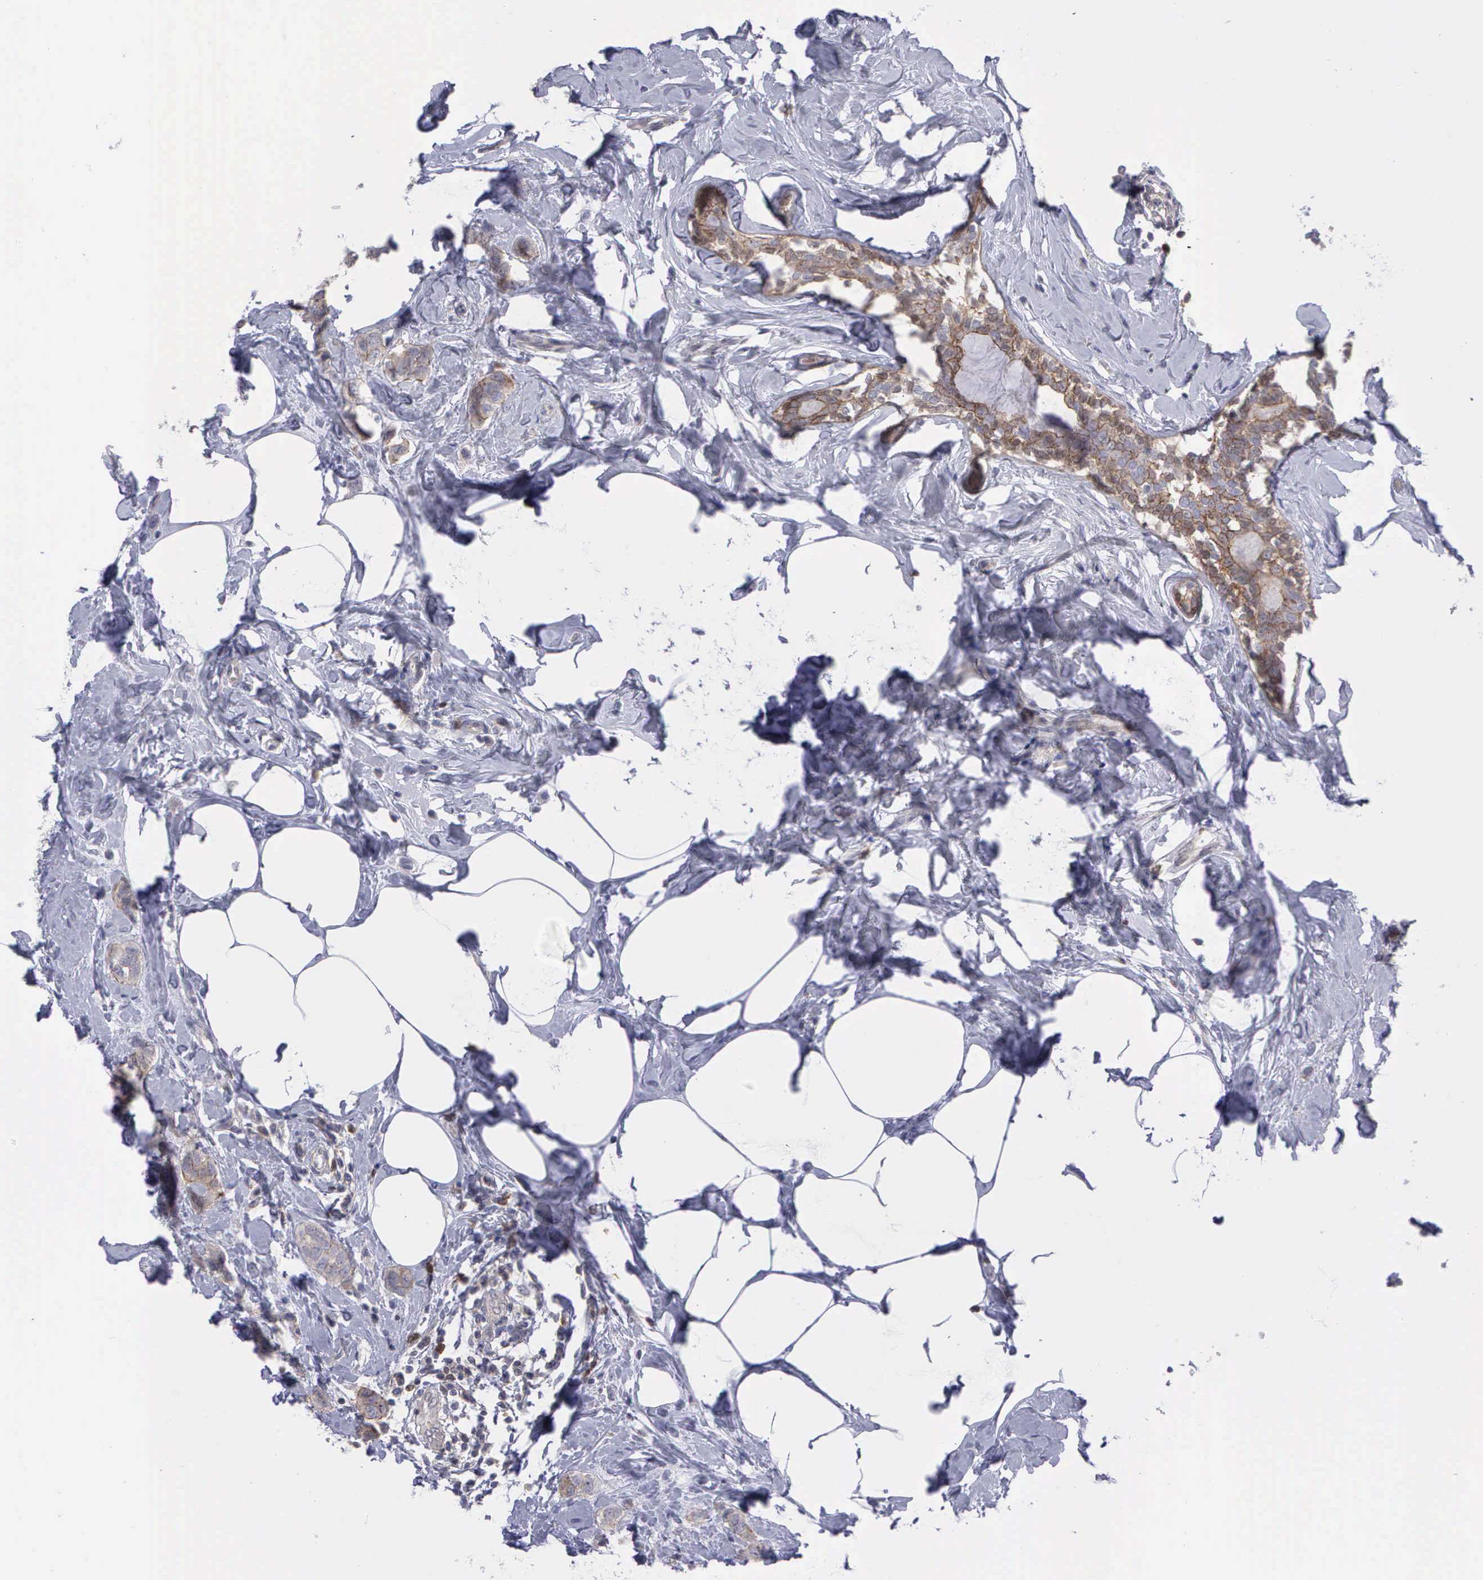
{"staining": {"intensity": "weak", "quantity": "25%-75%", "location": "cytoplasmic/membranous"}, "tissue": "breast cancer", "cell_type": "Tumor cells", "image_type": "cancer", "snomed": [{"axis": "morphology", "description": "Normal tissue, NOS"}, {"axis": "morphology", "description": "Duct carcinoma"}, {"axis": "topography", "description": "Breast"}], "caption": "The image reveals a brown stain indicating the presence of a protein in the cytoplasmic/membranous of tumor cells in breast cancer (intraductal carcinoma).", "gene": "MICAL3", "patient": {"sex": "female", "age": 50}}